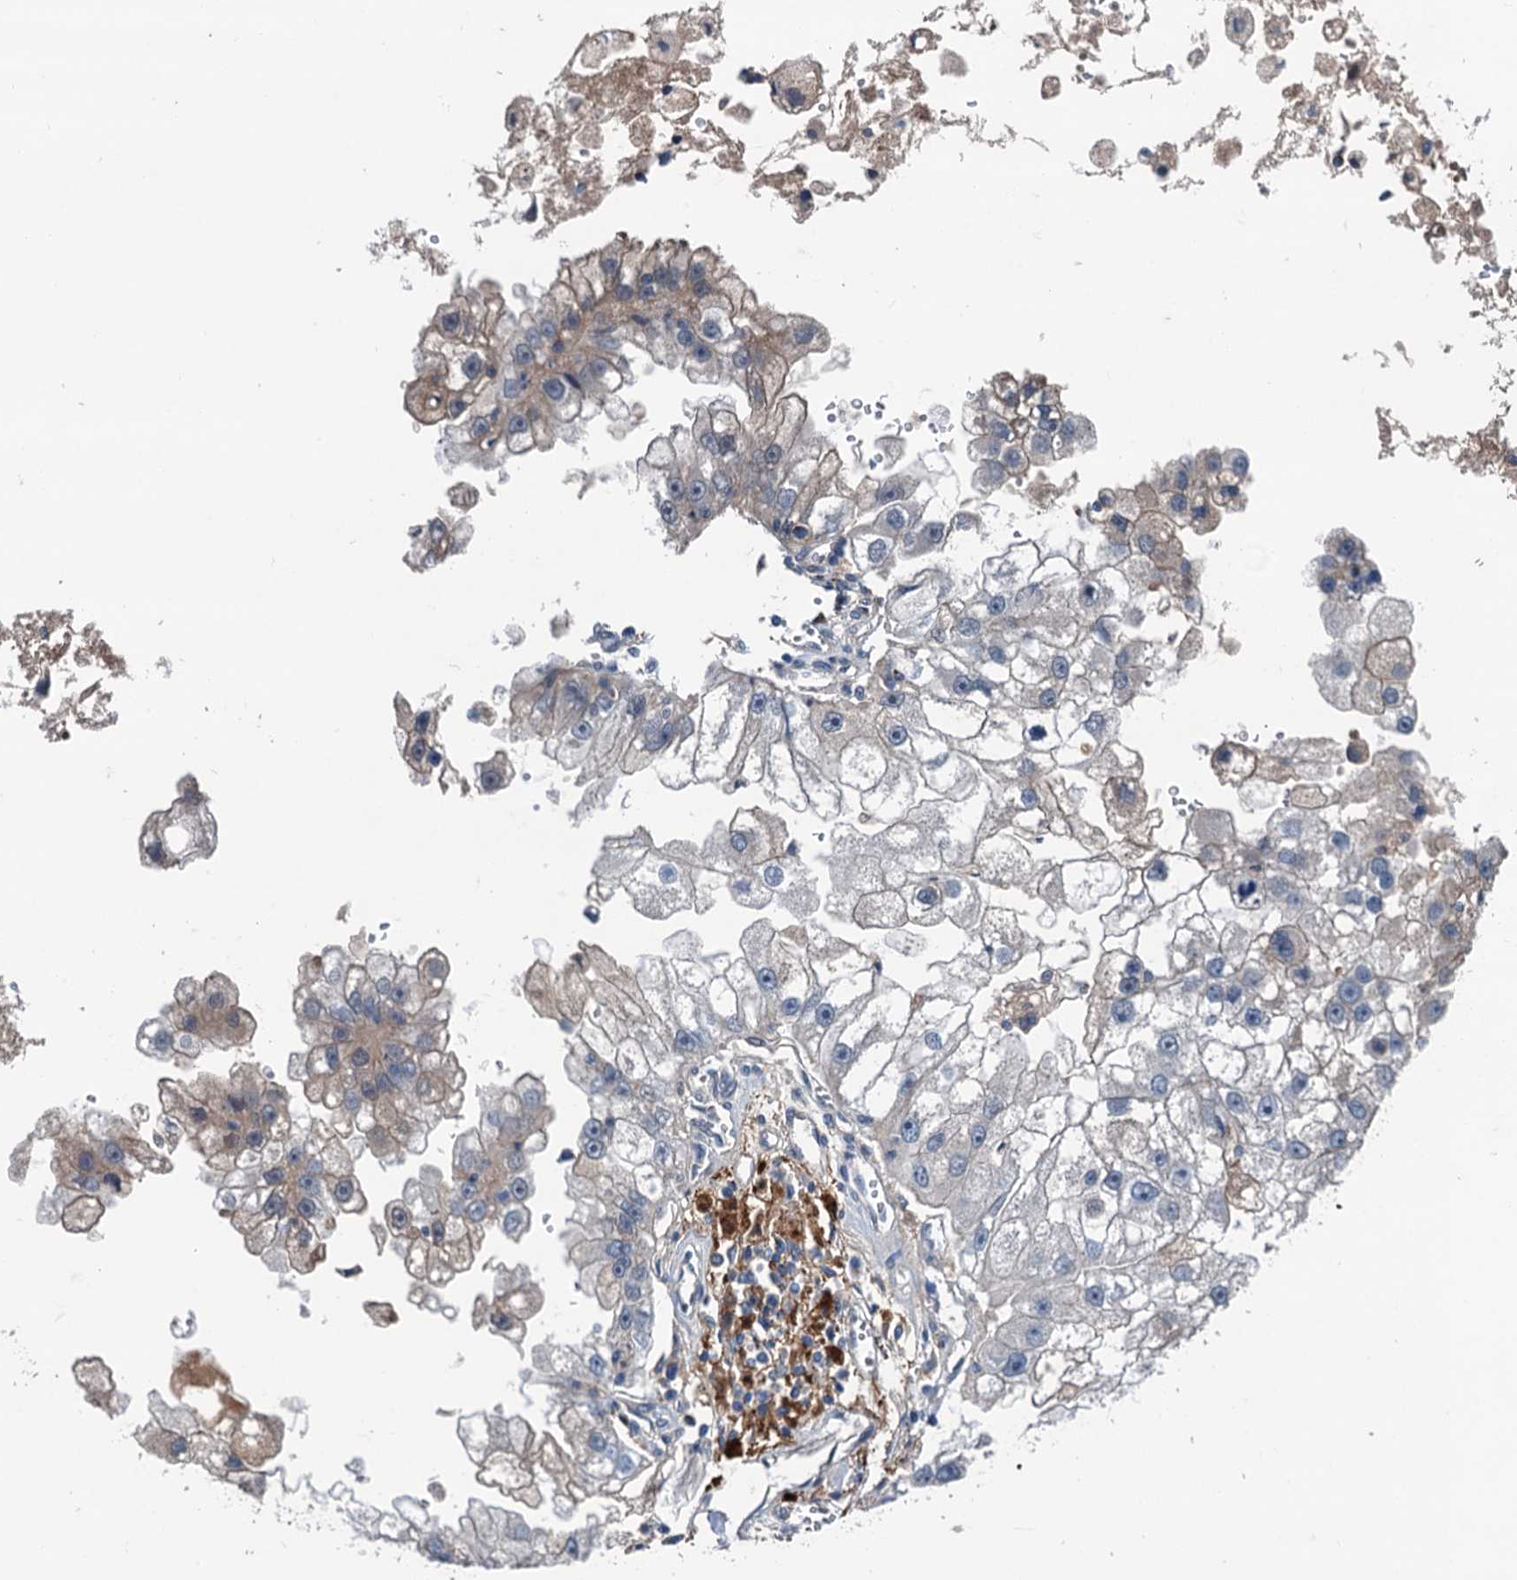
{"staining": {"intensity": "weak", "quantity": "<25%", "location": "cytoplasmic/membranous"}, "tissue": "renal cancer", "cell_type": "Tumor cells", "image_type": "cancer", "snomed": [{"axis": "morphology", "description": "Adenocarcinoma, NOS"}, {"axis": "topography", "description": "Kidney"}], "caption": "A micrograph of human adenocarcinoma (renal) is negative for staining in tumor cells.", "gene": "SLC2A10", "patient": {"sex": "male", "age": 63}}